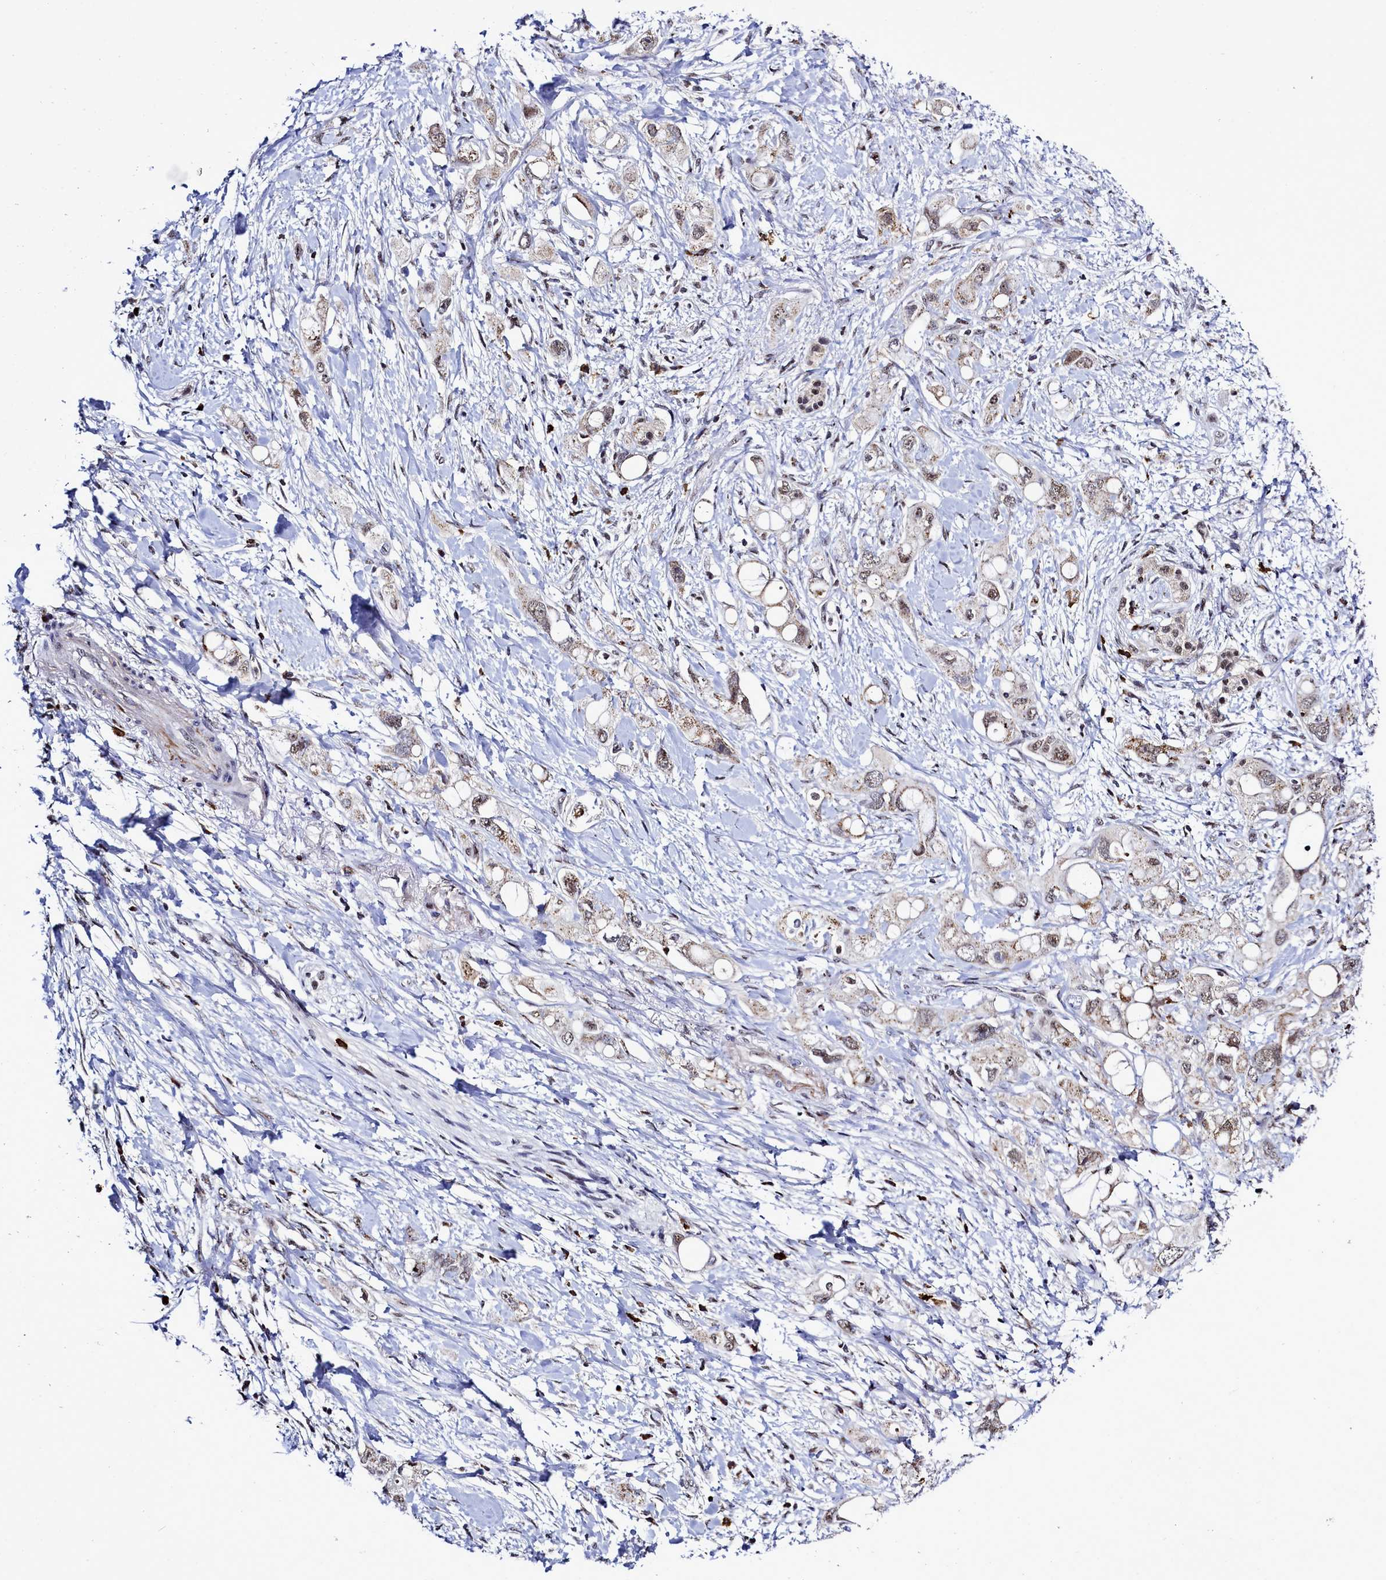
{"staining": {"intensity": "moderate", "quantity": ">75%", "location": "cytoplasmic/membranous,nuclear"}, "tissue": "pancreatic cancer", "cell_type": "Tumor cells", "image_type": "cancer", "snomed": [{"axis": "morphology", "description": "Adenocarcinoma, NOS"}, {"axis": "topography", "description": "Pancreas"}], "caption": "High-magnification brightfield microscopy of pancreatic cancer (adenocarcinoma) stained with DAB (brown) and counterstained with hematoxylin (blue). tumor cells exhibit moderate cytoplasmic/membranous and nuclear positivity is identified in about>75% of cells. (IHC, brightfield microscopy, high magnification).", "gene": "POM121L2", "patient": {"sex": "female", "age": 56}}